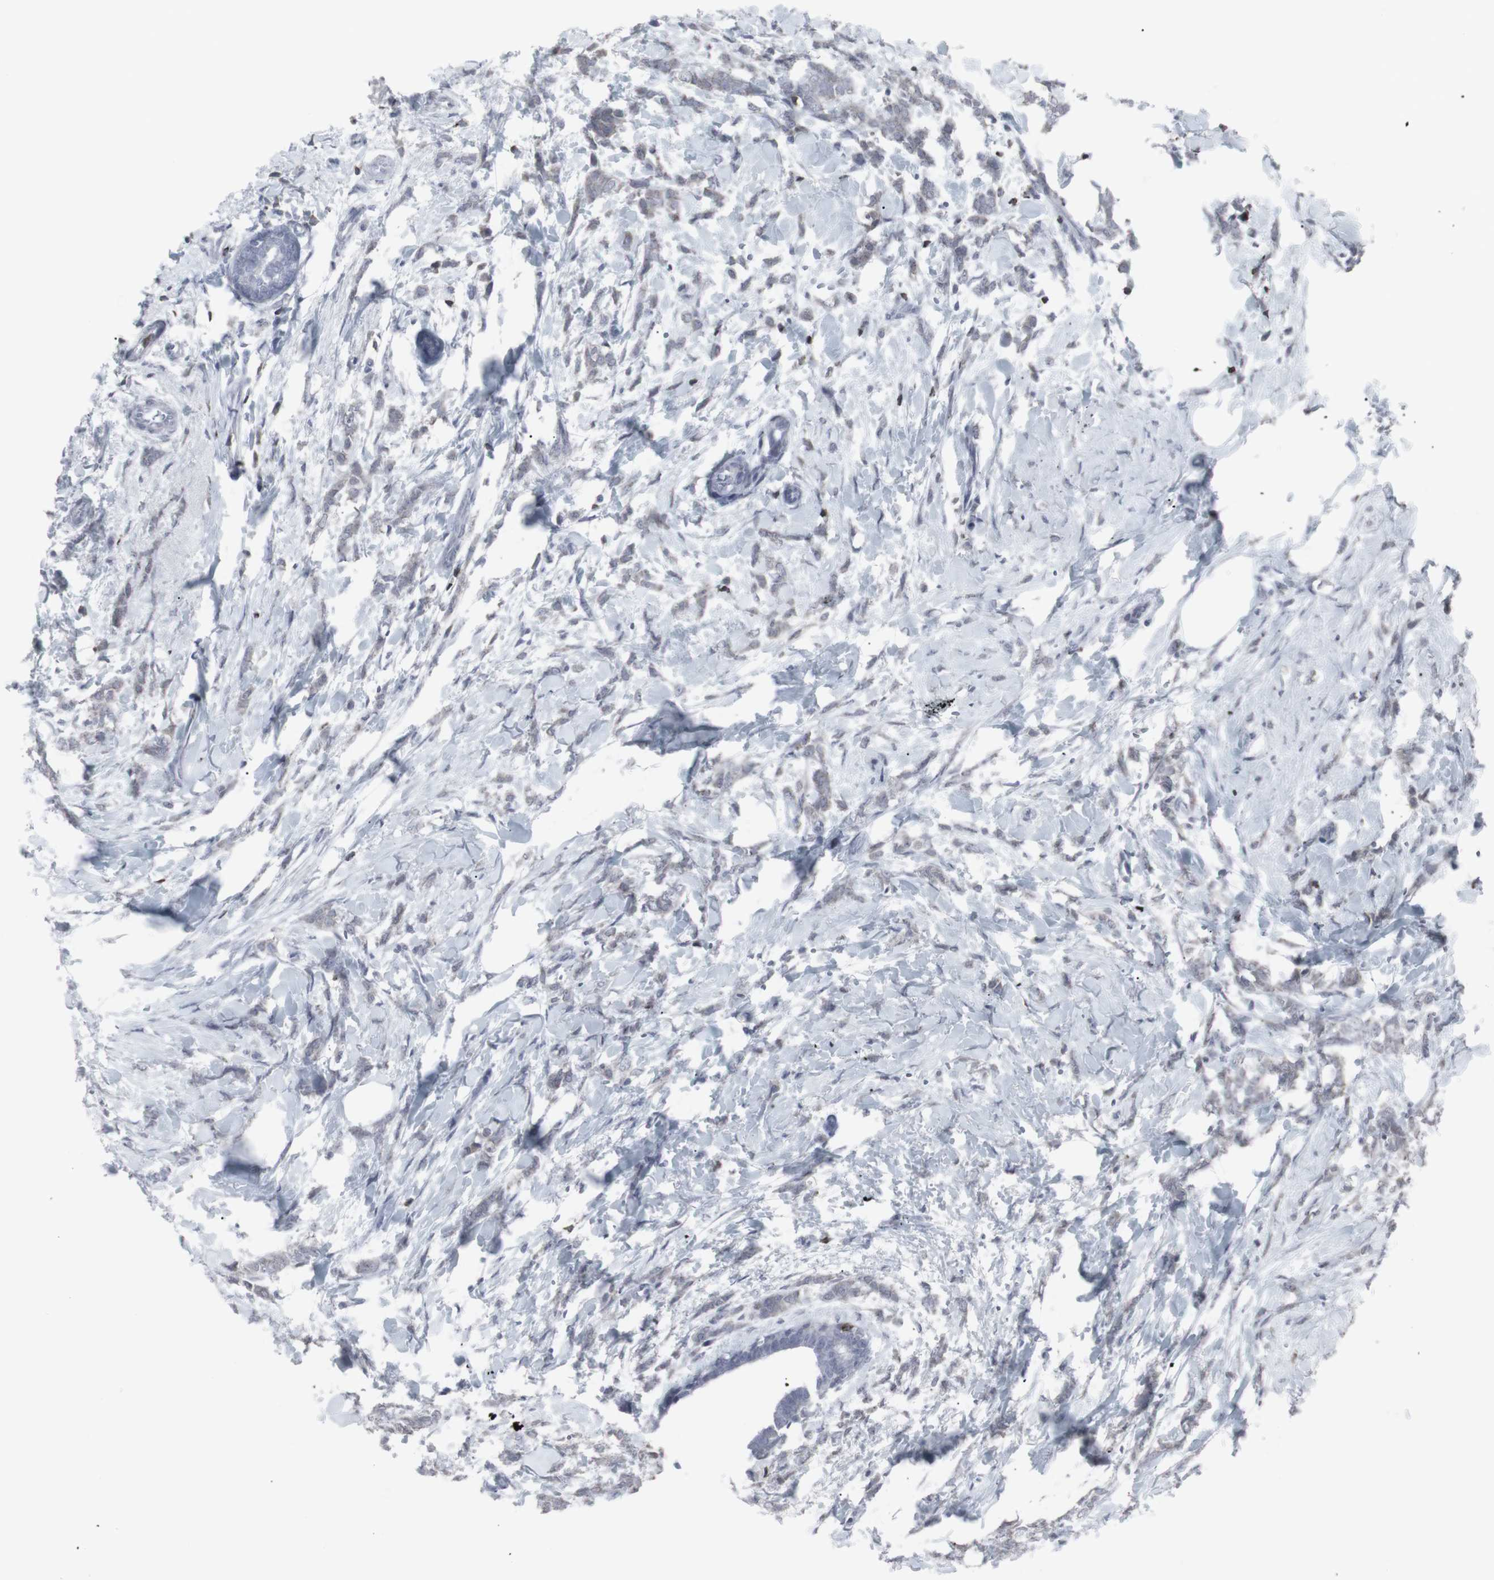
{"staining": {"intensity": "negative", "quantity": "none", "location": "none"}, "tissue": "breast cancer", "cell_type": "Tumor cells", "image_type": "cancer", "snomed": [{"axis": "morphology", "description": "Lobular carcinoma, in situ"}, {"axis": "morphology", "description": "Lobular carcinoma"}, {"axis": "topography", "description": "Breast"}], "caption": "Tumor cells show no significant protein expression in breast lobular carcinoma.", "gene": "APOBEC2", "patient": {"sex": "female", "age": 41}}